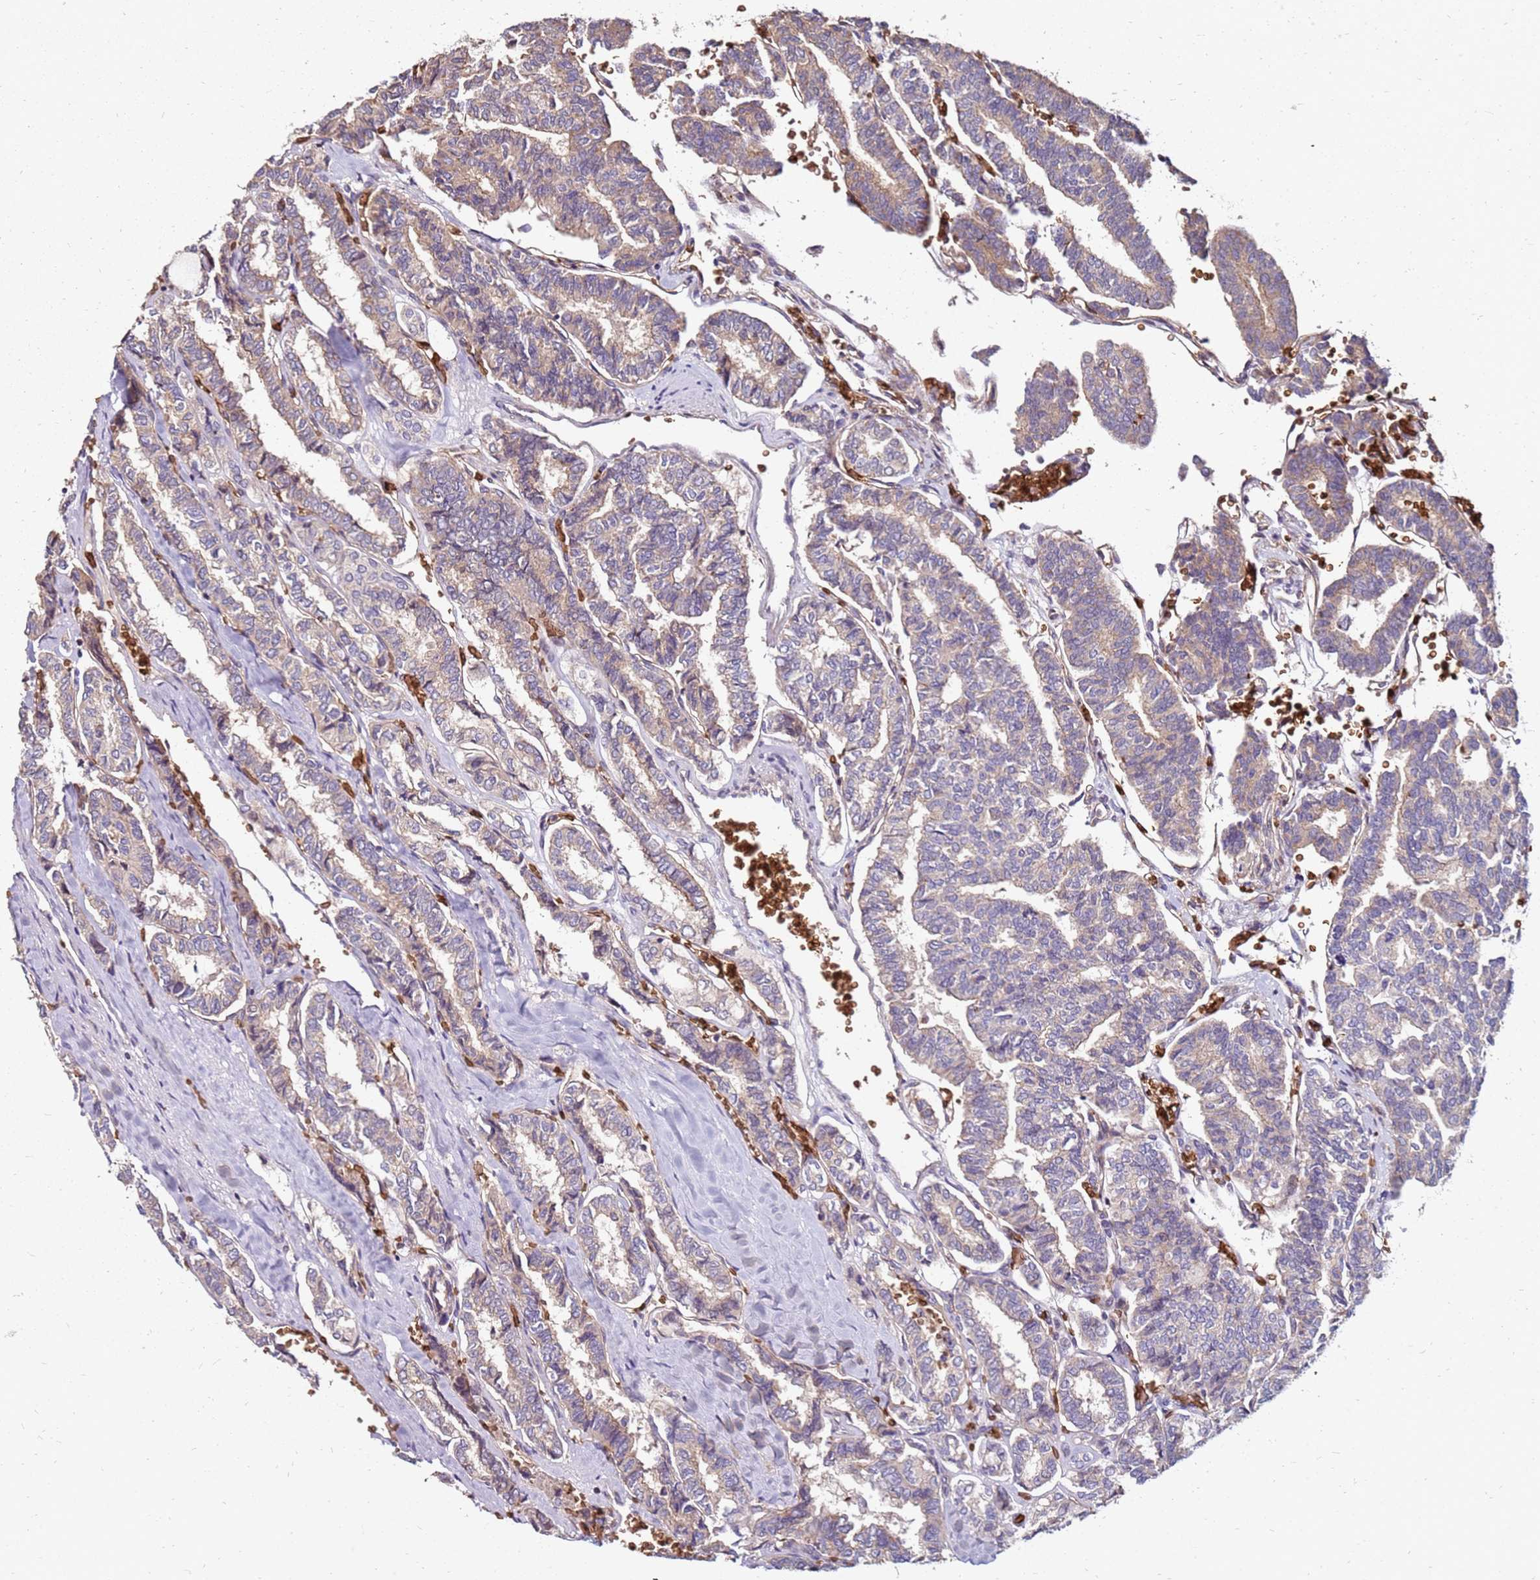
{"staining": {"intensity": "weak", "quantity": "25%-75%", "location": "cytoplasmic/membranous"}, "tissue": "thyroid cancer", "cell_type": "Tumor cells", "image_type": "cancer", "snomed": [{"axis": "morphology", "description": "Papillary adenocarcinoma, NOS"}, {"axis": "topography", "description": "Thyroid gland"}], "caption": "This image exhibits IHC staining of papillary adenocarcinoma (thyroid), with low weak cytoplasmic/membranous staining in approximately 25%-75% of tumor cells.", "gene": "RNF11", "patient": {"sex": "female", "age": 35}}